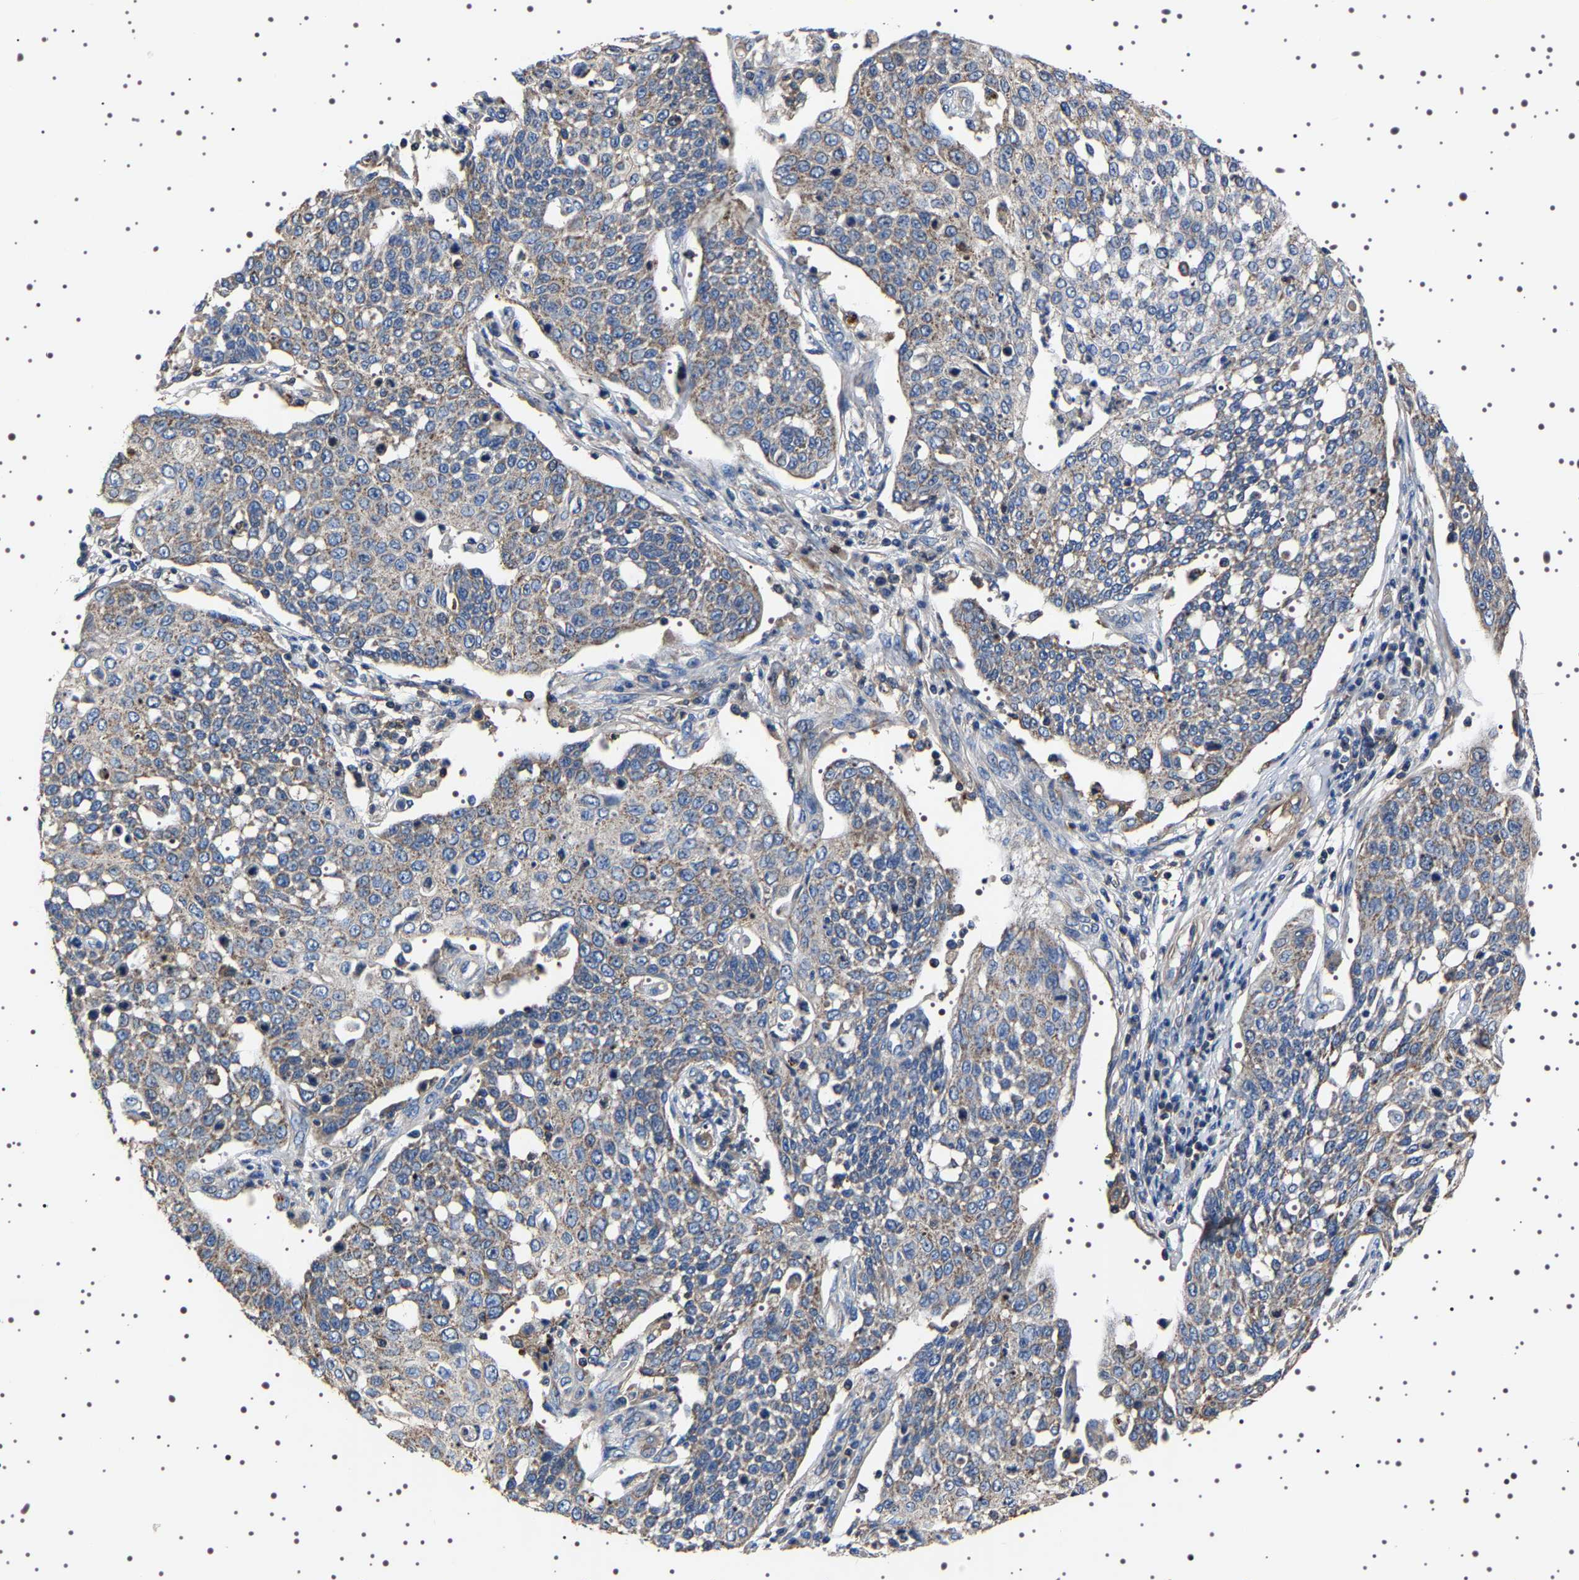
{"staining": {"intensity": "weak", "quantity": "25%-75%", "location": "cytoplasmic/membranous"}, "tissue": "cervical cancer", "cell_type": "Tumor cells", "image_type": "cancer", "snomed": [{"axis": "morphology", "description": "Squamous cell carcinoma, NOS"}, {"axis": "topography", "description": "Cervix"}], "caption": "The photomicrograph demonstrates a brown stain indicating the presence of a protein in the cytoplasmic/membranous of tumor cells in cervical cancer (squamous cell carcinoma).", "gene": "WDR1", "patient": {"sex": "female", "age": 34}}